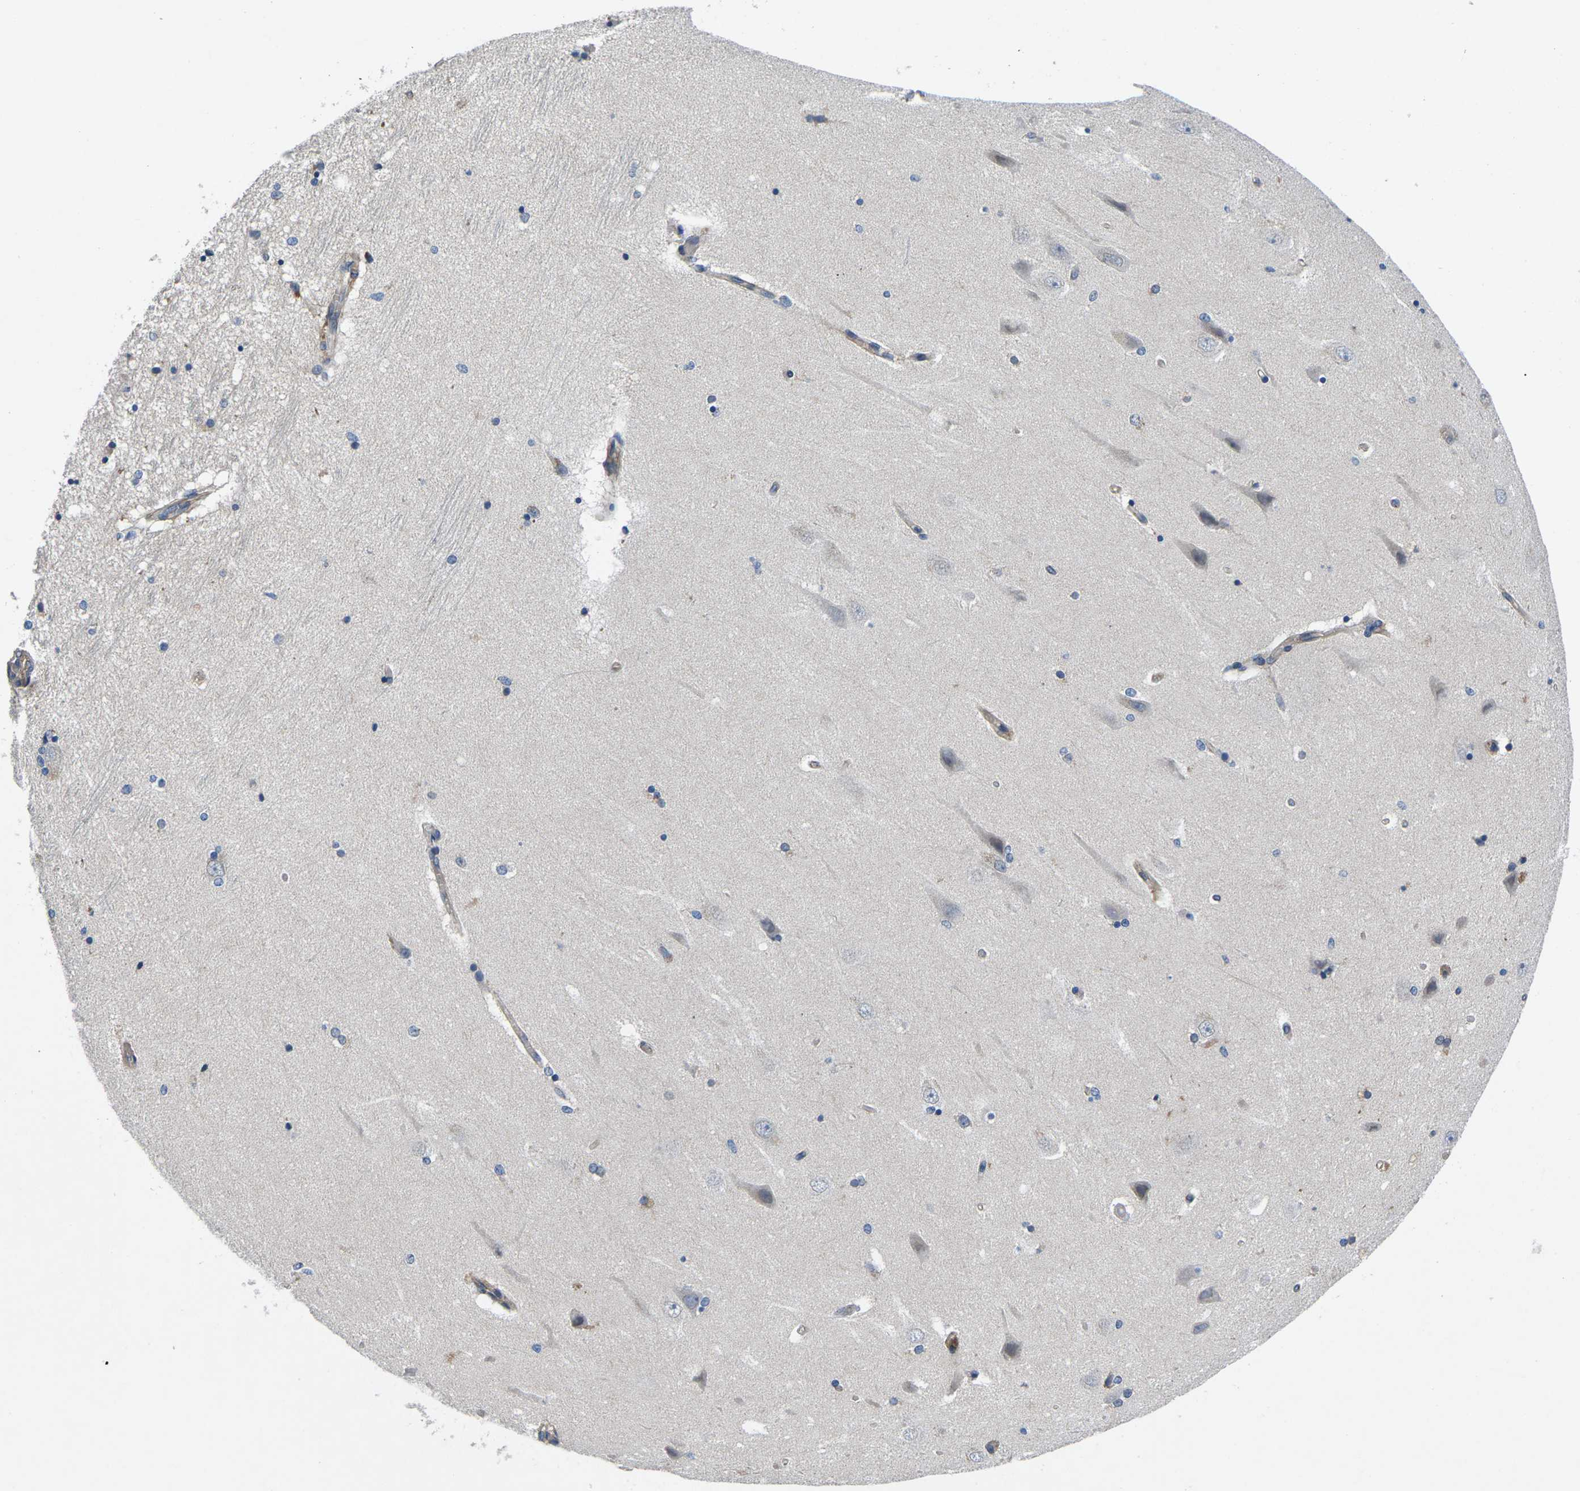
{"staining": {"intensity": "weak", "quantity": "<25%", "location": "cytoplasmic/membranous"}, "tissue": "hippocampus", "cell_type": "Glial cells", "image_type": "normal", "snomed": [{"axis": "morphology", "description": "Normal tissue, NOS"}, {"axis": "topography", "description": "Hippocampus"}], "caption": "Glial cells are negative for brown protein staining in normal hippocampus.", "gene": "CTNND1", "patient": {"sex": "female", "age": 54}}